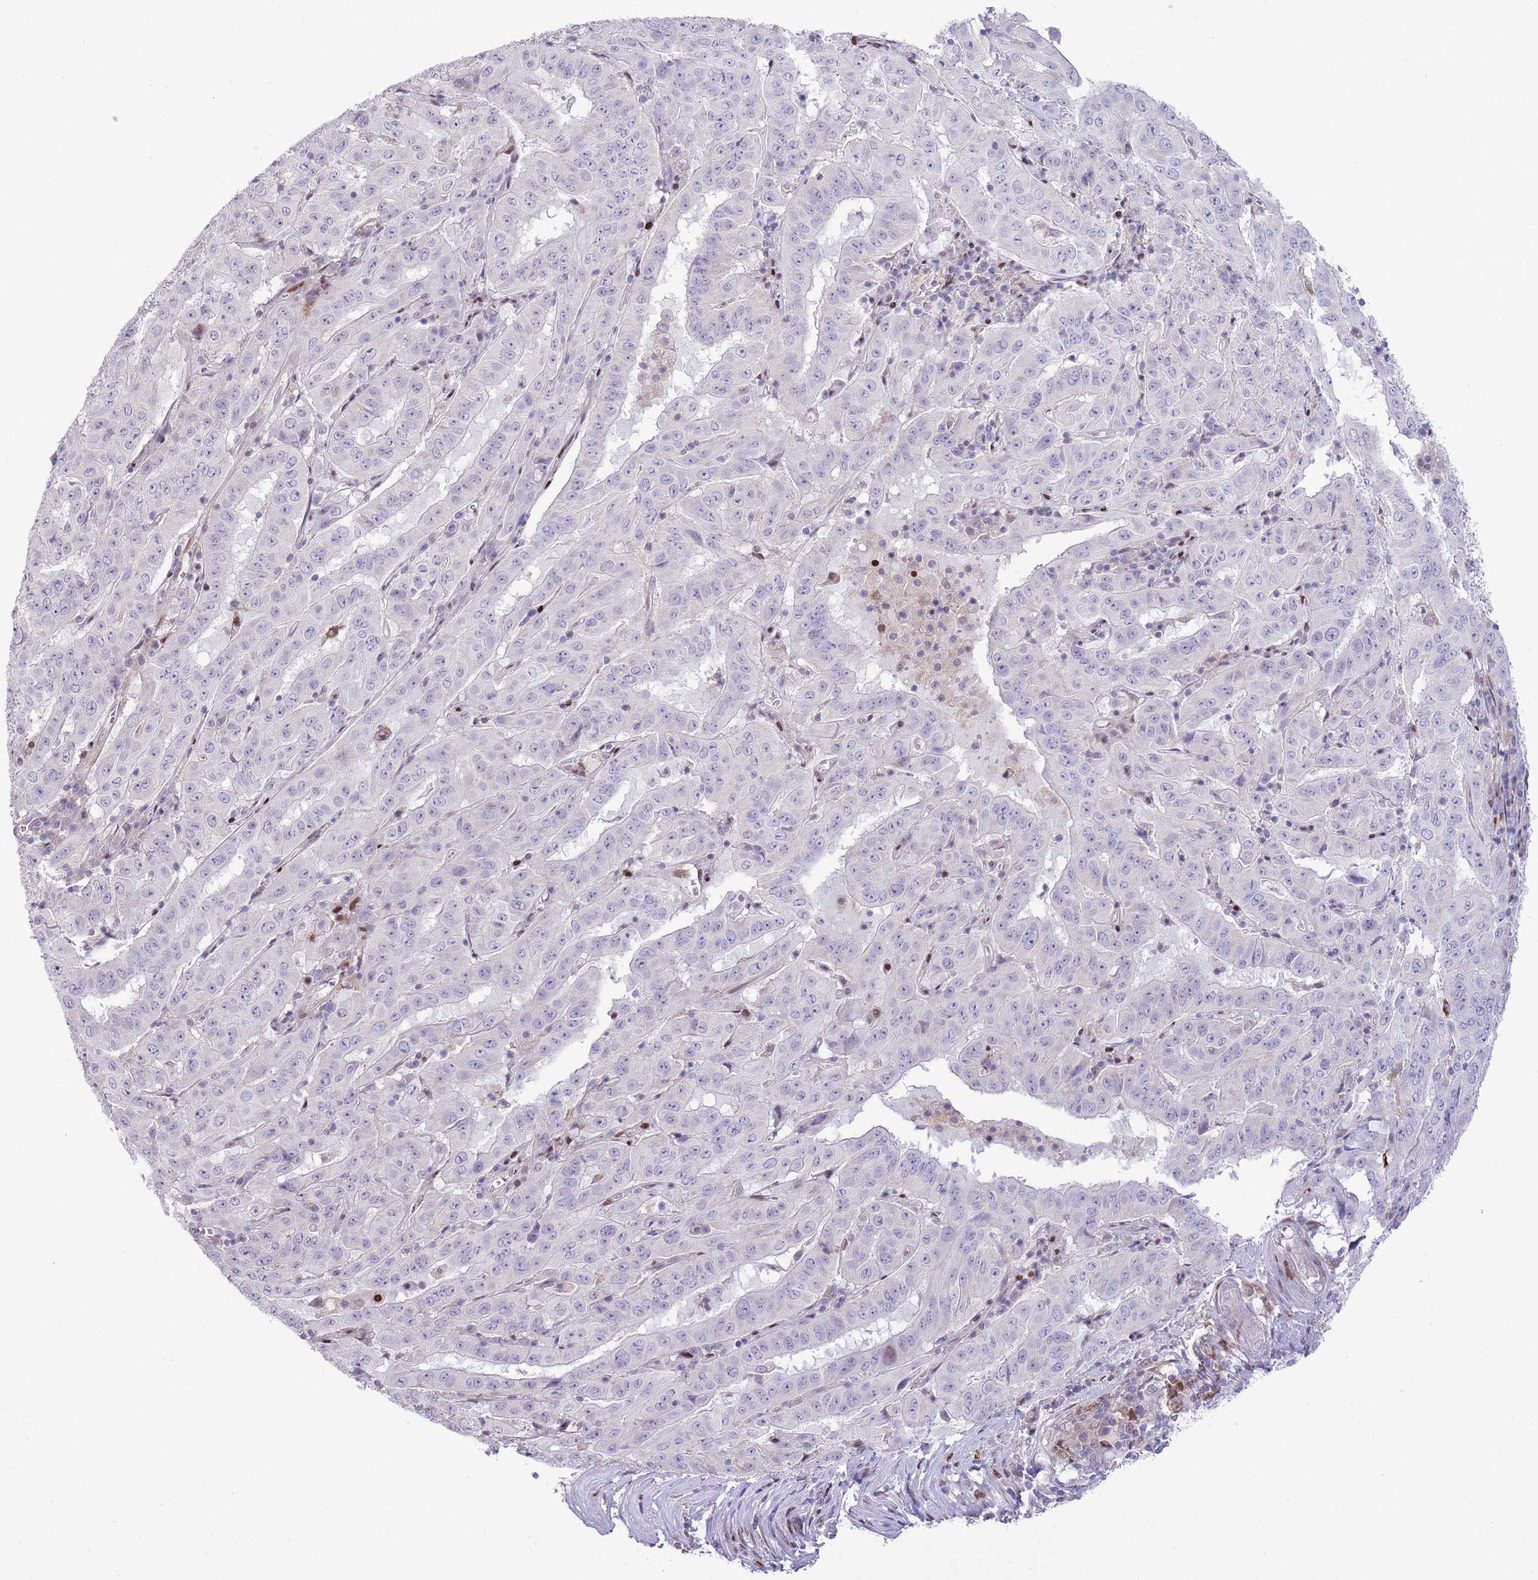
{"staining": {"intensity": "negative", "quantity": "none", "location": "none"}, "tissue": "pancreatic cancer", "cell_type": "Tumor cells", "image_type": "cancer", "snomed": [{"axis": "morphology", "description": "Adenocarcinoma, NOS"}, {"axis": "topography", "description": "Pancreas"}], "caption": "DAB (3,3'-diaminobenzidine) immunohistochemical staining of human pancreatic adenocarcinoma reveals no significant expression in tumor cells. Nuclei are stained in blue.", "gene": "ANO8", "patient": {"sex": "male", "age": 63}}